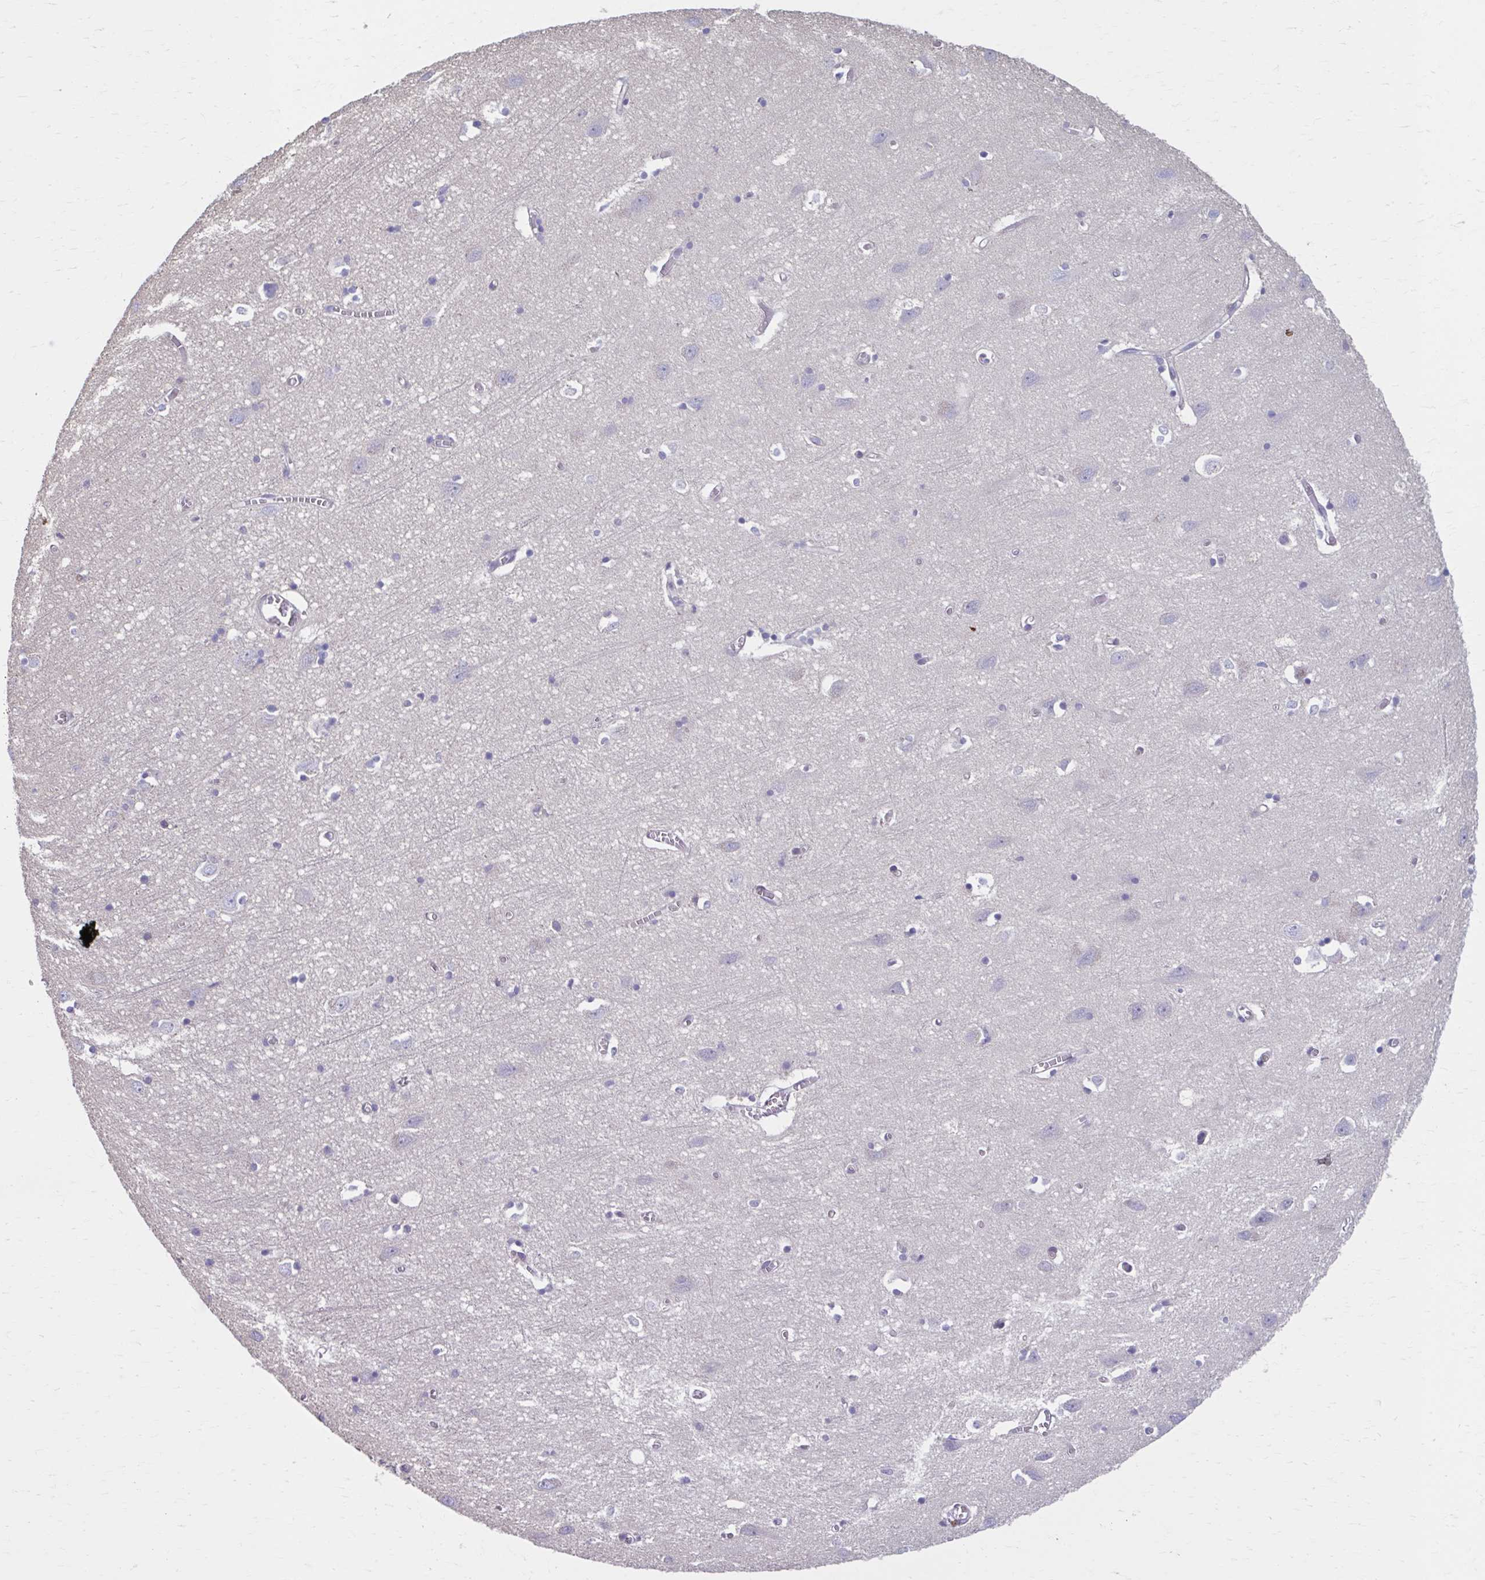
{"staining": {"intensity": "negative", "quantity": "none", "location": "none"}, "tissue": "cerebral cortex", "cell_type": "Endothelial cells", "image_type": "normal", "snomed": [{"axis": "morphology", "description": "Normal tissue, NOS"}, {"axis": "topography", "description": "Cerebral cortex"}], "caption": "This is a image of immunohistochemistry (IHC) staining of unremarkable cerebral cortex, which shows no staining in endothelial cells.", "gene": "CHST3", "patient": {"sex": "male", "age": 70}}